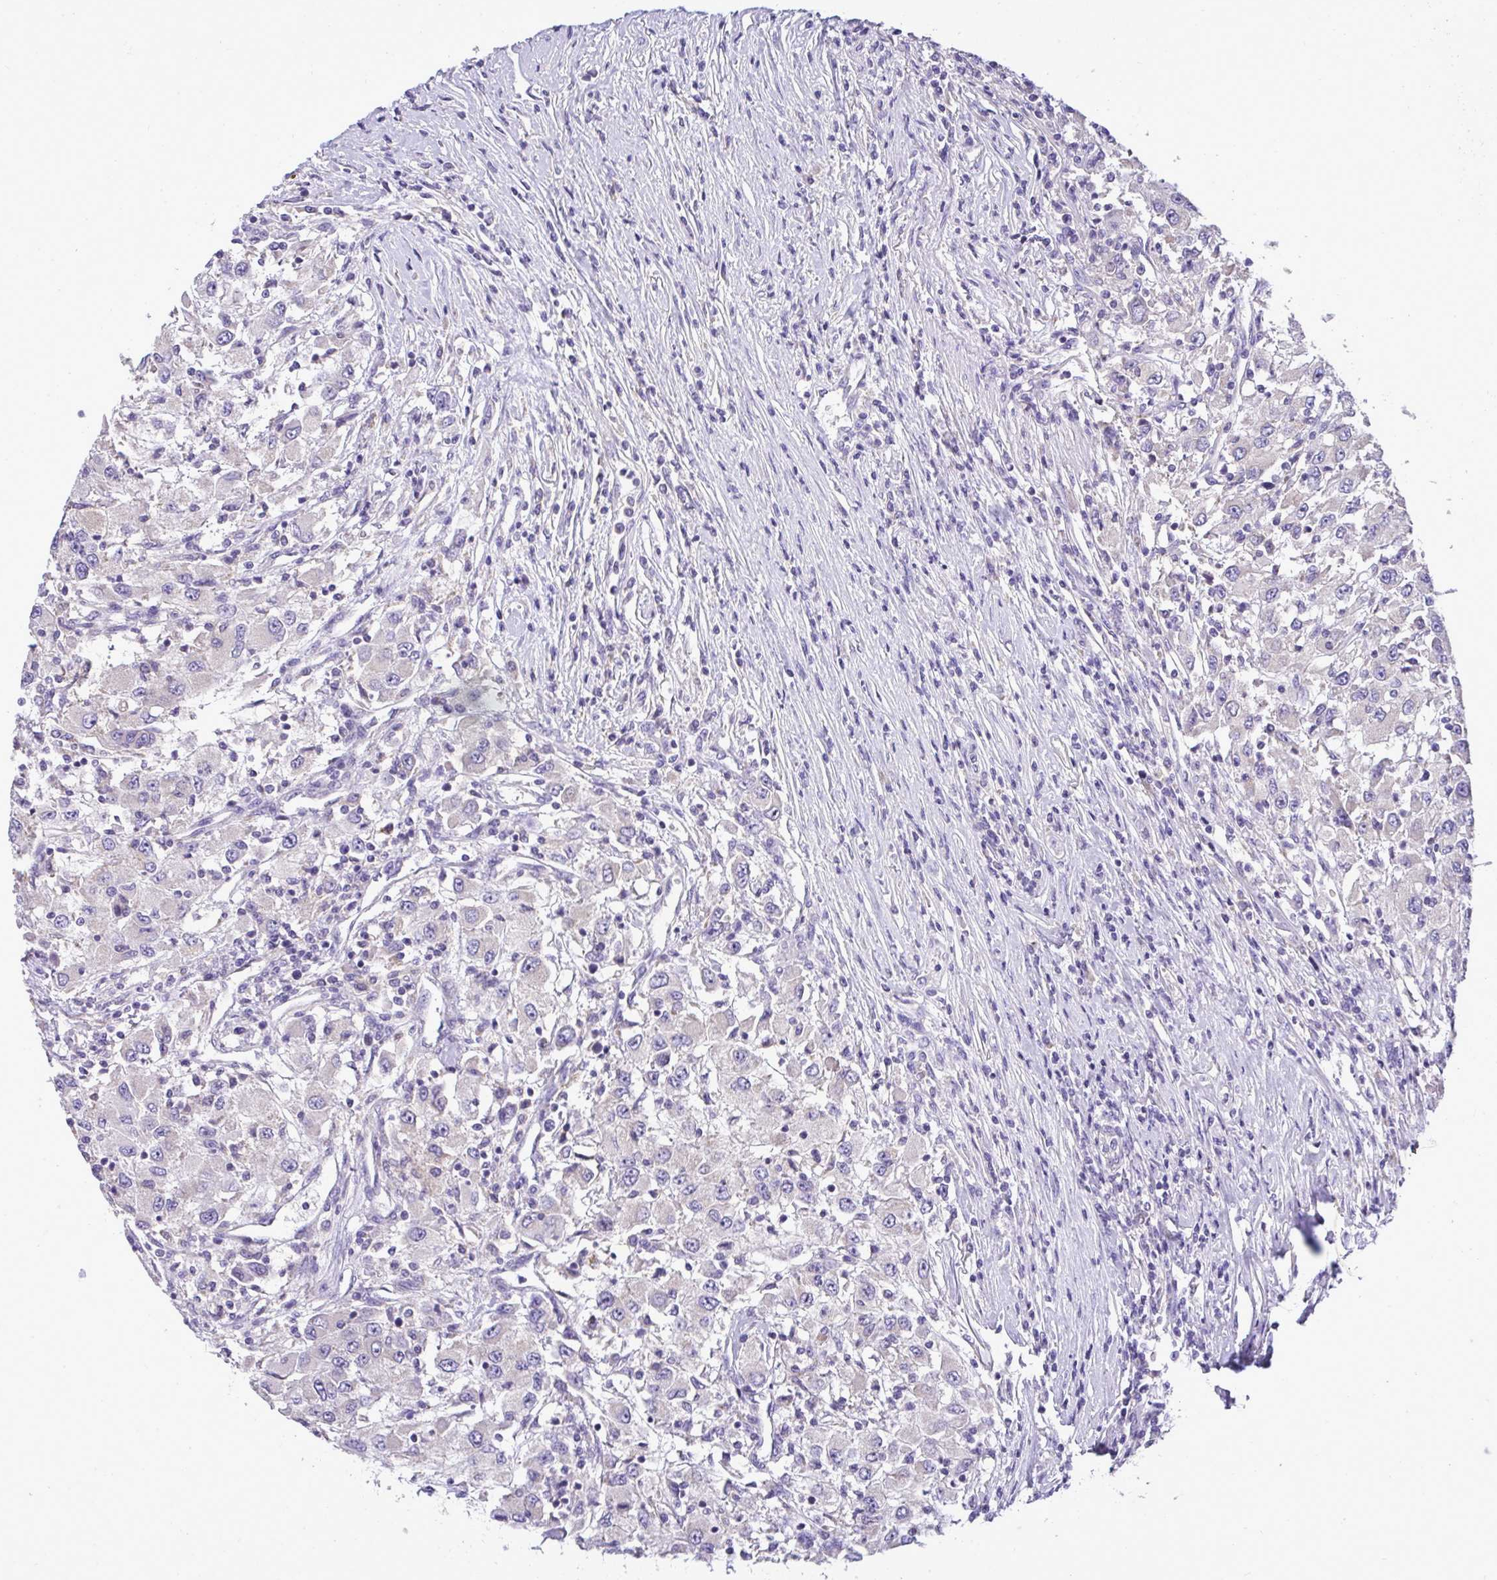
{"staining": {"intensity": "negative", "quantity": "none", "location": "none"}, "tissue": "renal cancer", "cell_type": "Tumor cells", "image_type": "cancer", "snomed": [{"axis": "morphology", "description": "Adenocarcinoma, NOS"}, {"axis": "topography", "description": "Kidney"}], "caption": "An image of human adenocarcinoma (renal) is negative for staining in tumor cells. The staining was performed using DAB (3,3'-diaminobenzidine) to visualize the protein expression in brown, while the nuclei were stained in blue with hematoxylin (Magnification: 20x).", "gene": "ST8SIA2", "patient": {"sex": "female", "age": 67}}